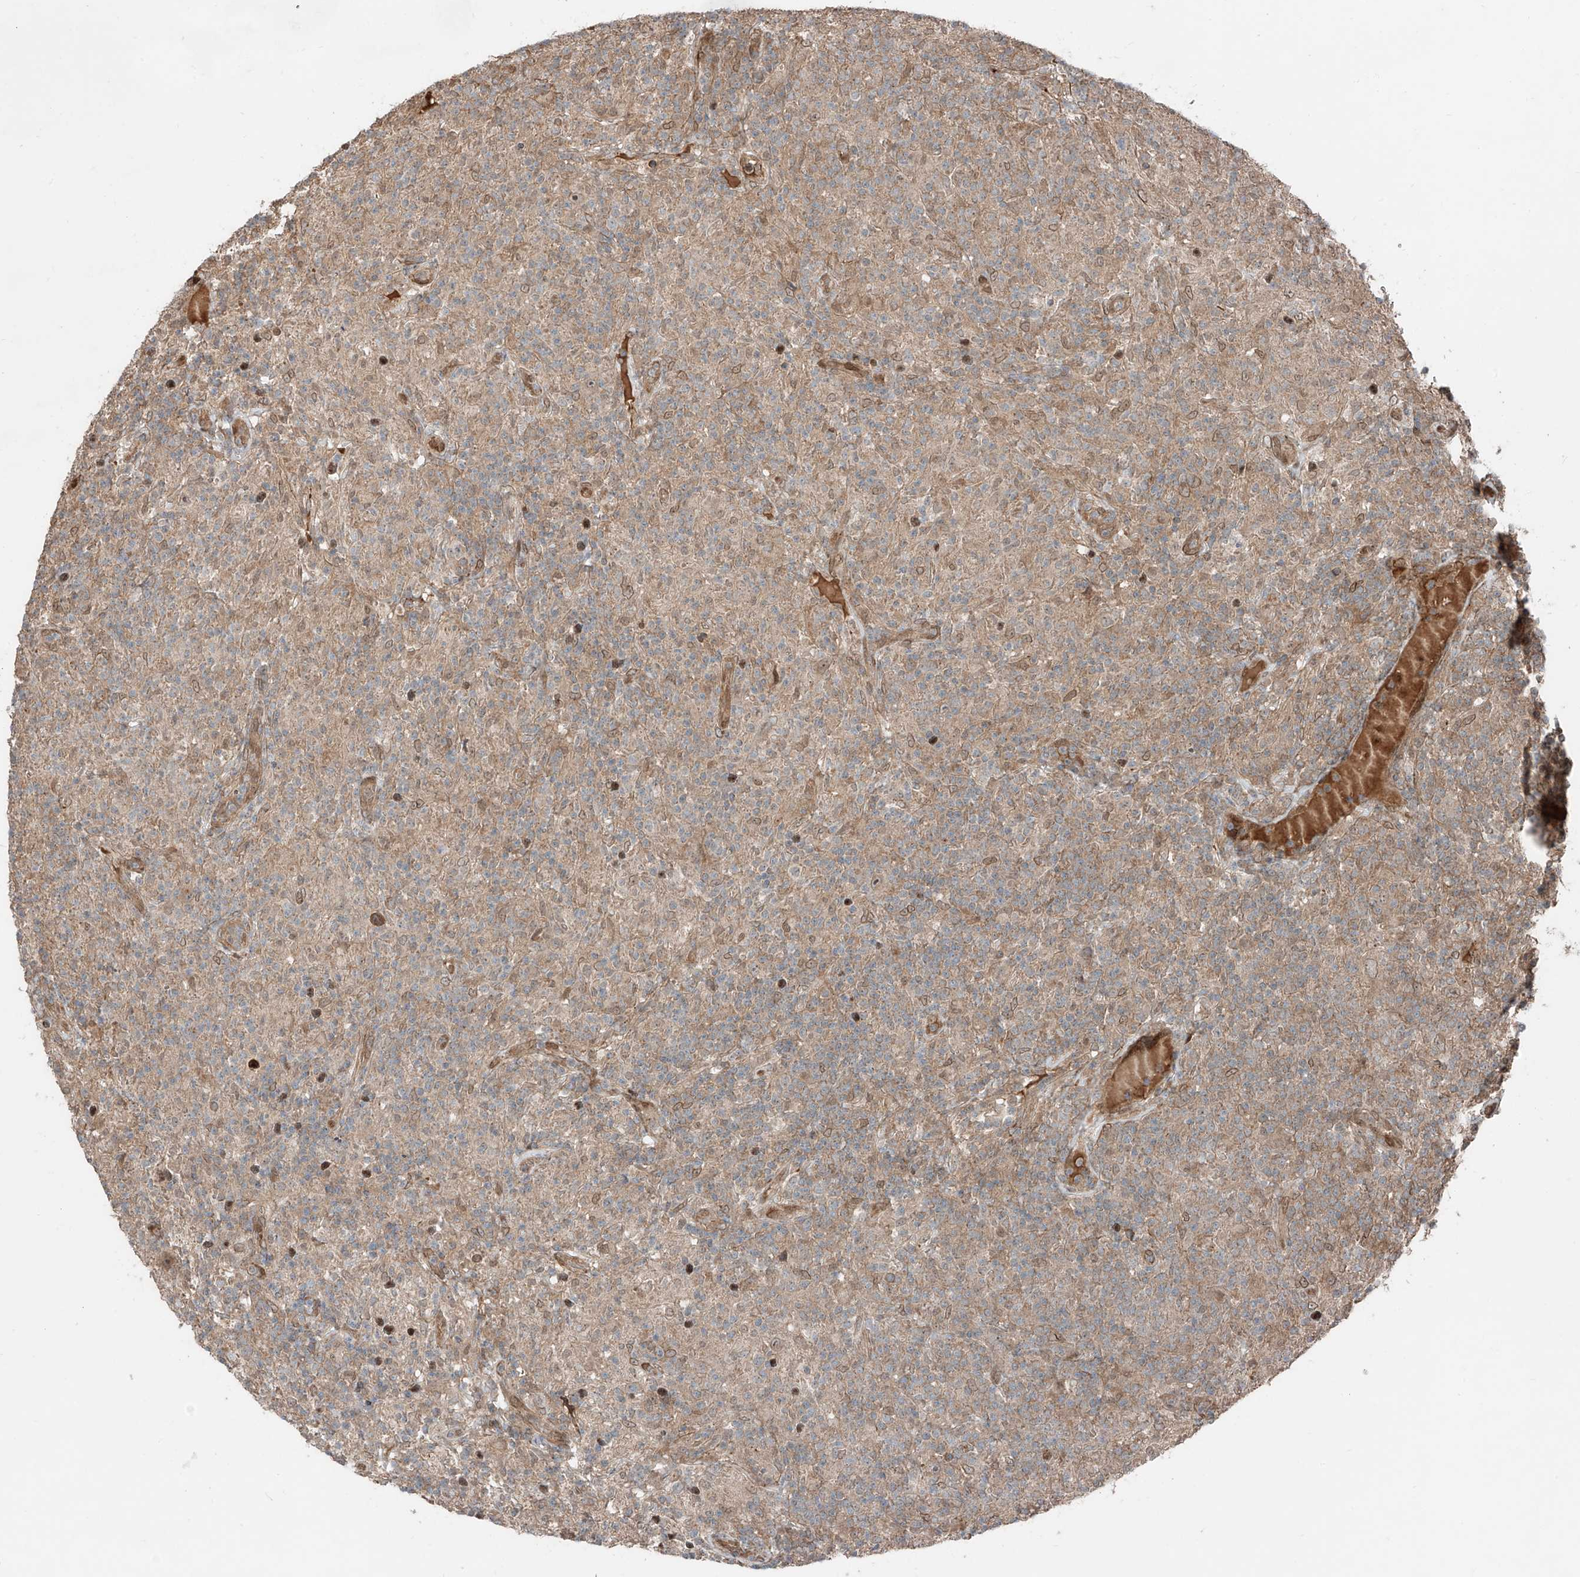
{"staining": {"intensity": "negative", "quantity": "none", "location": "none"}, "tissue": "lymphoma", "cell_type": "Tumor cells", "image_type": "cancer", "snomed": [{"axis": "morphology", "description": "Hodgkin's disease, NOS"}, {"axis": "topography", "description": "Lymph node"}], "caption": "IHC of human lymphoma shows no staining in tumor cells.", "gene": "CEP162", "patient": {"sex": "male", "age": 70}}